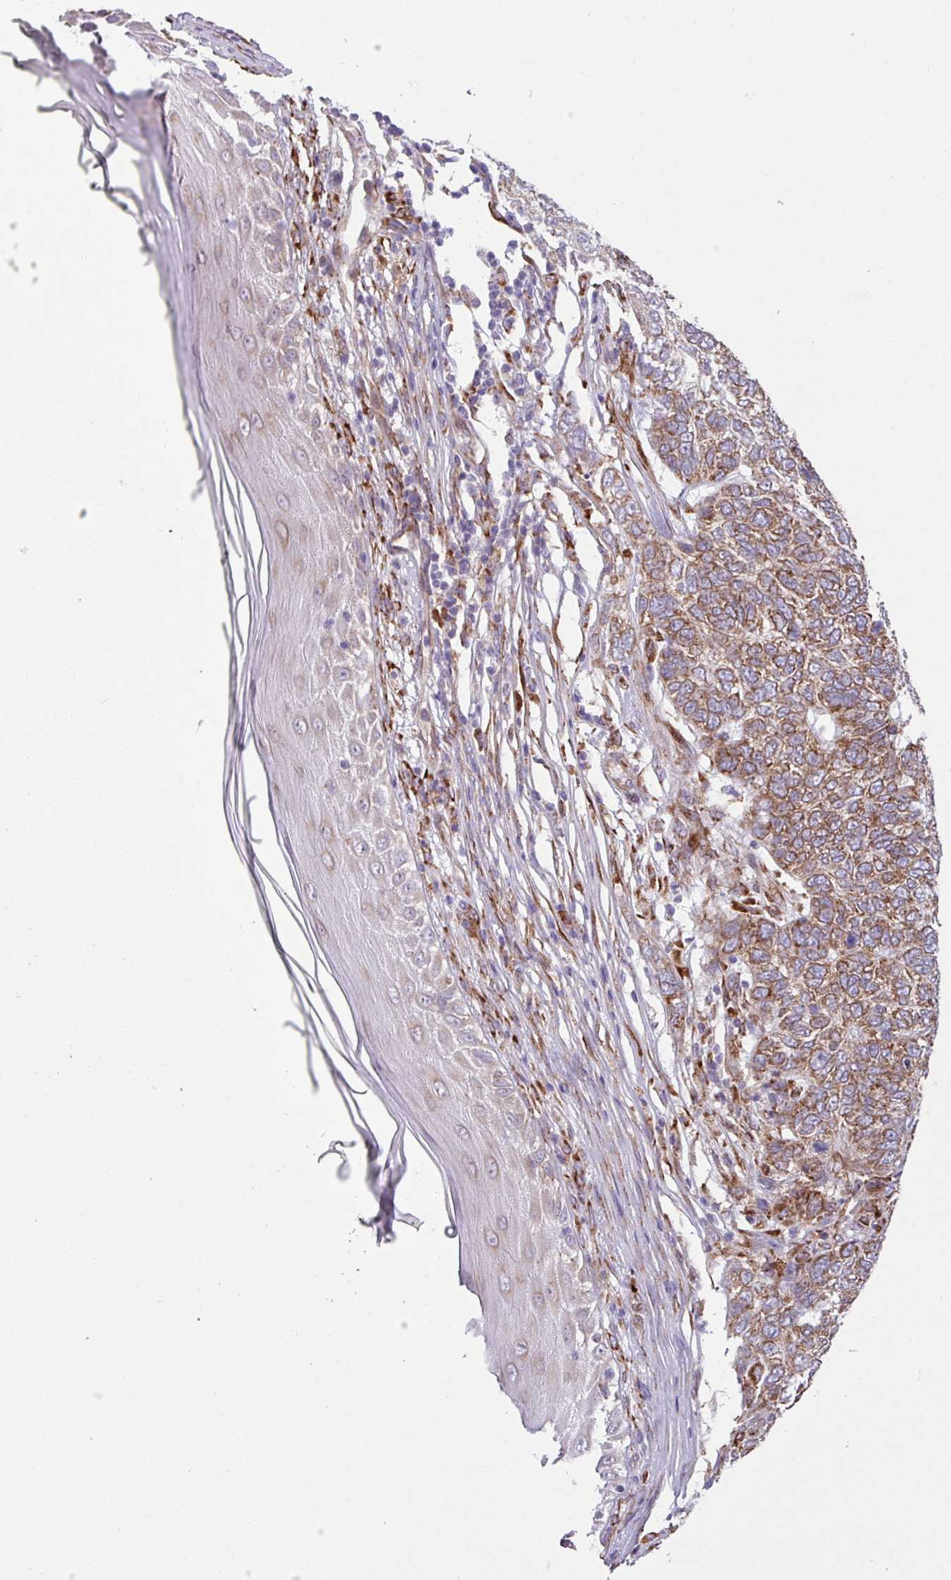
{"staining": {"intensity": "moderate", "quantity": ">75%", "location": "cytoplasmic/membranous"}, "tissue": "skin cancer", "cell_type": "Tumor cells", "image_type": "cancer", "snomed": [{"axis": "morphology", "description": "Basal cell carcinoma"}, {"axis": "topography", "description": "Skin"}], "caption": "The image exhibits immunohistochemical staining of skin cancer (basal cell carcinoma). There is moderate cytoplasmic/membranous expression is seen in approximately >75% of tumor cells.", "gene": "SLC39A7", "patient": {"sex": "female", "age": 65}}